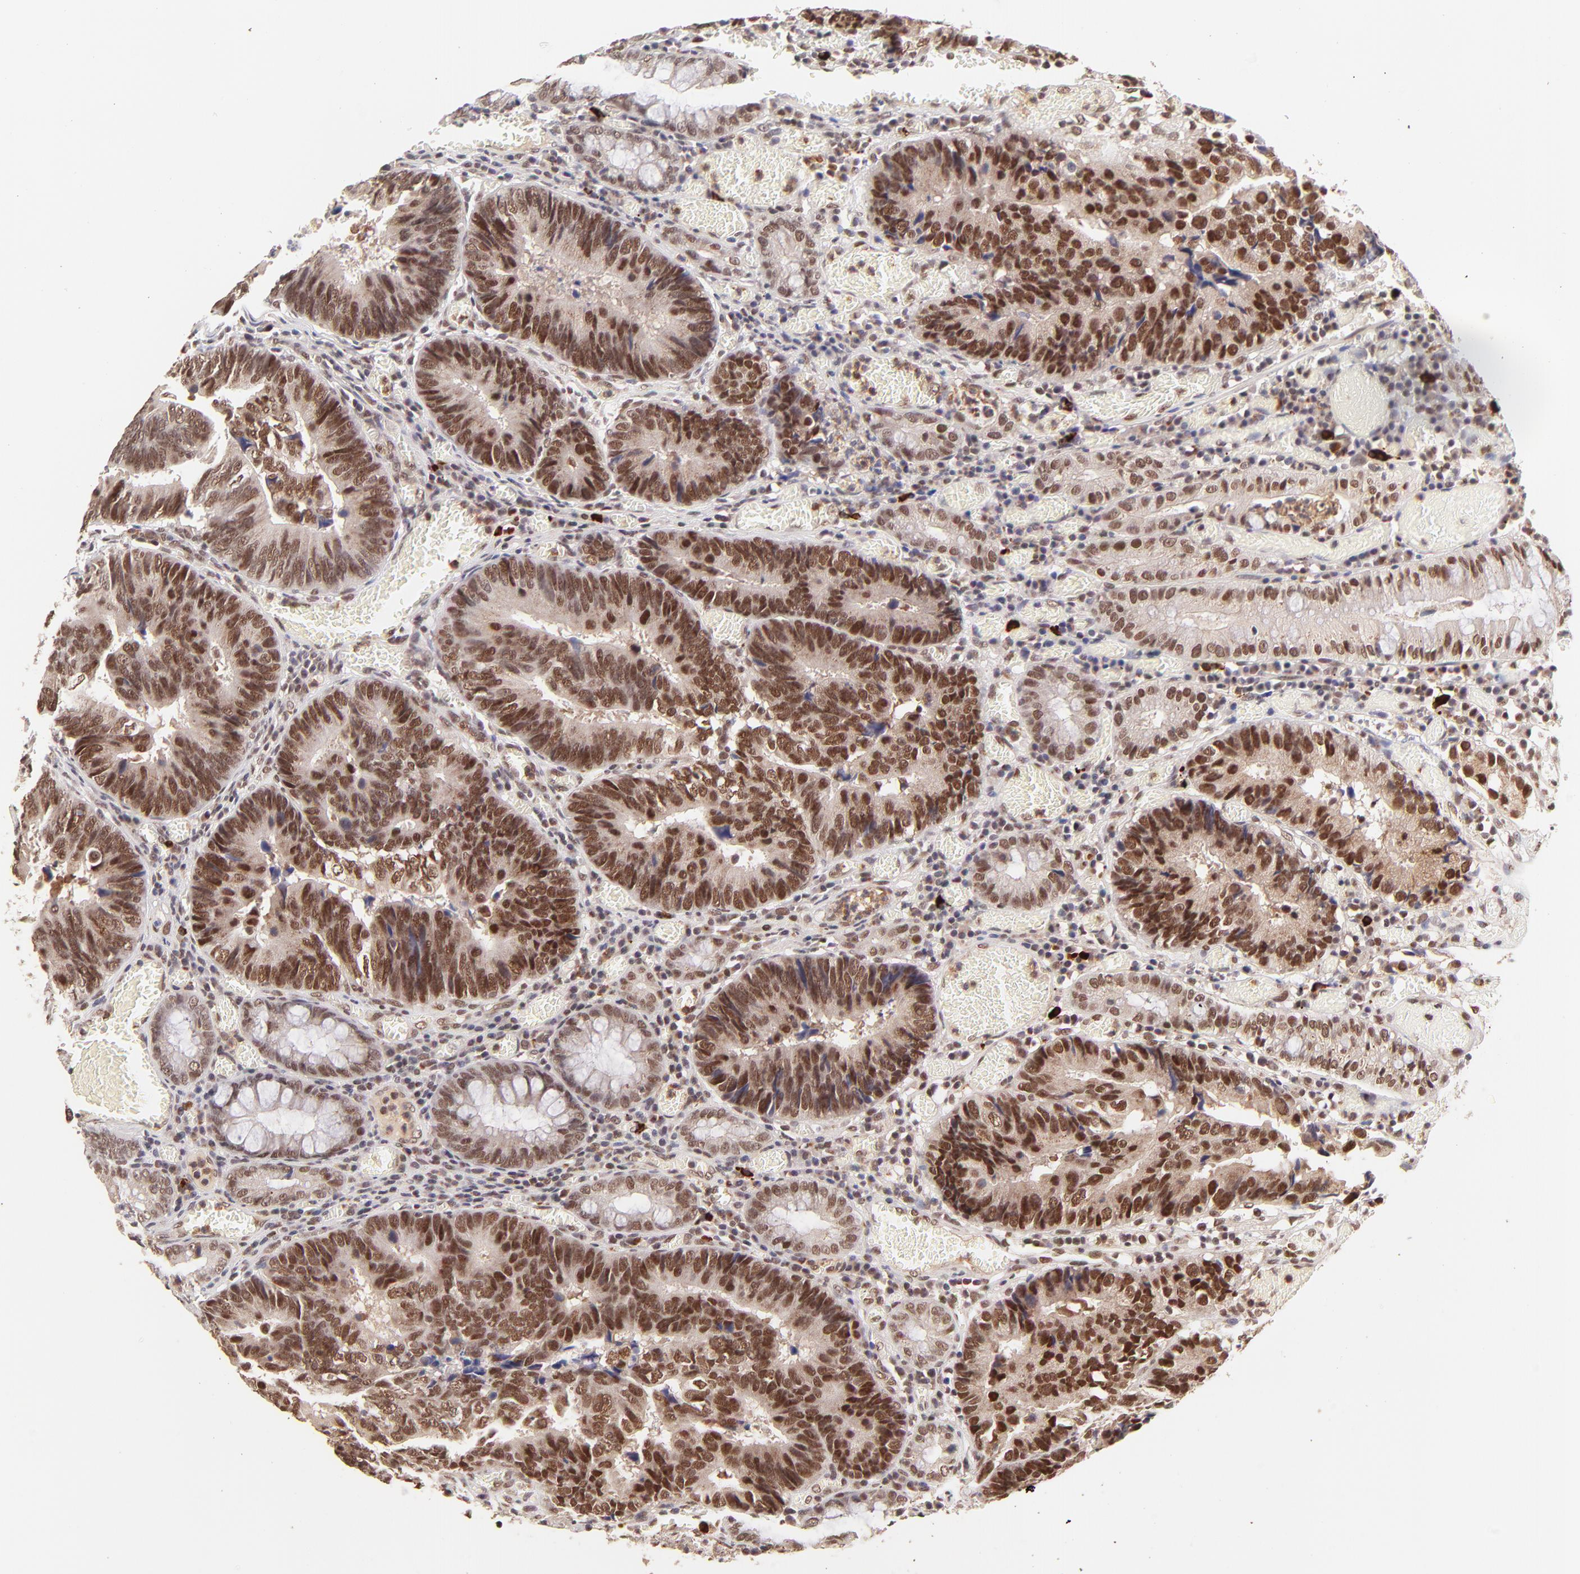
{"staining": {"intensity": "strong", "quantity": ">75%", "location": "nuclear"}, "tissue": "colorectal cancer", "cell_type": "Tumor cells", "image_type": "cancer", "snomed": [{"axis": "morphology", "description": "Adenocarcinoma, NOS"}, {"axis": "topography", "description": "Rectum"}], "caption": "Tumor cells demonstrate high levels of strong nuclear expression in approximately >75% of cells in colorectal cancer.", "gene": "MED12", "patient": {"sex": "female", "age": 98}}